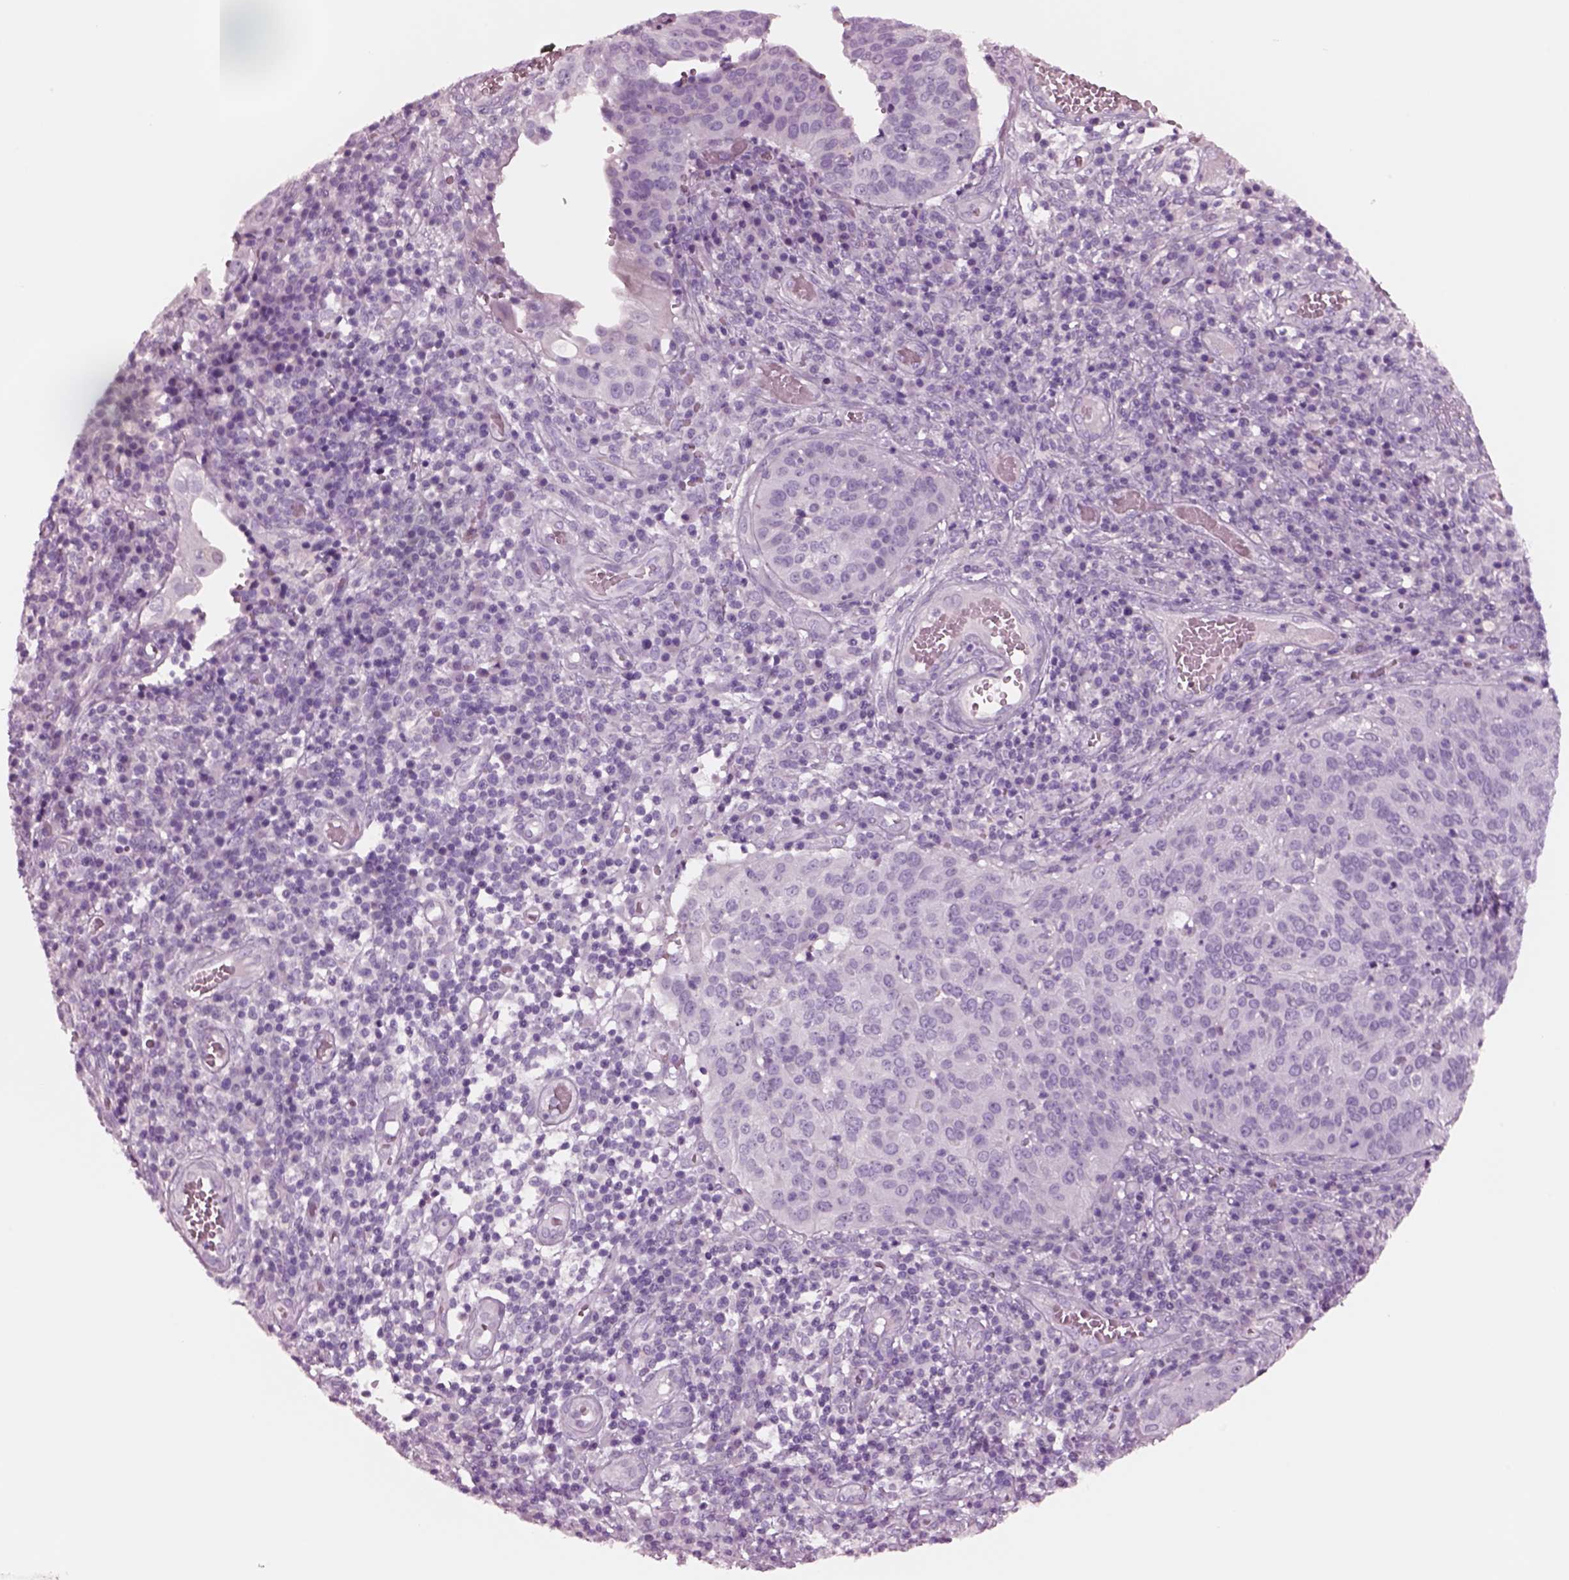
{"staining": {"intensity": "negative", "quantity": "none", "location": "none"}, "tissue": "cervical cancer", "cell_type": "Tumor cells", "image_type": "cancer", "snomed": [{"axis": "morphology", "description": "Squamous cell carcinoma, NOS"}, {"axis": "topography", "description": "Cervix"}], "caption": "Cervical squamous cell carcinoma was stained to show a protein in brown. There is no significant staining in tumor cells.", "gene": "NMRK2", "patient": {"sex": "female", "age": 39}}